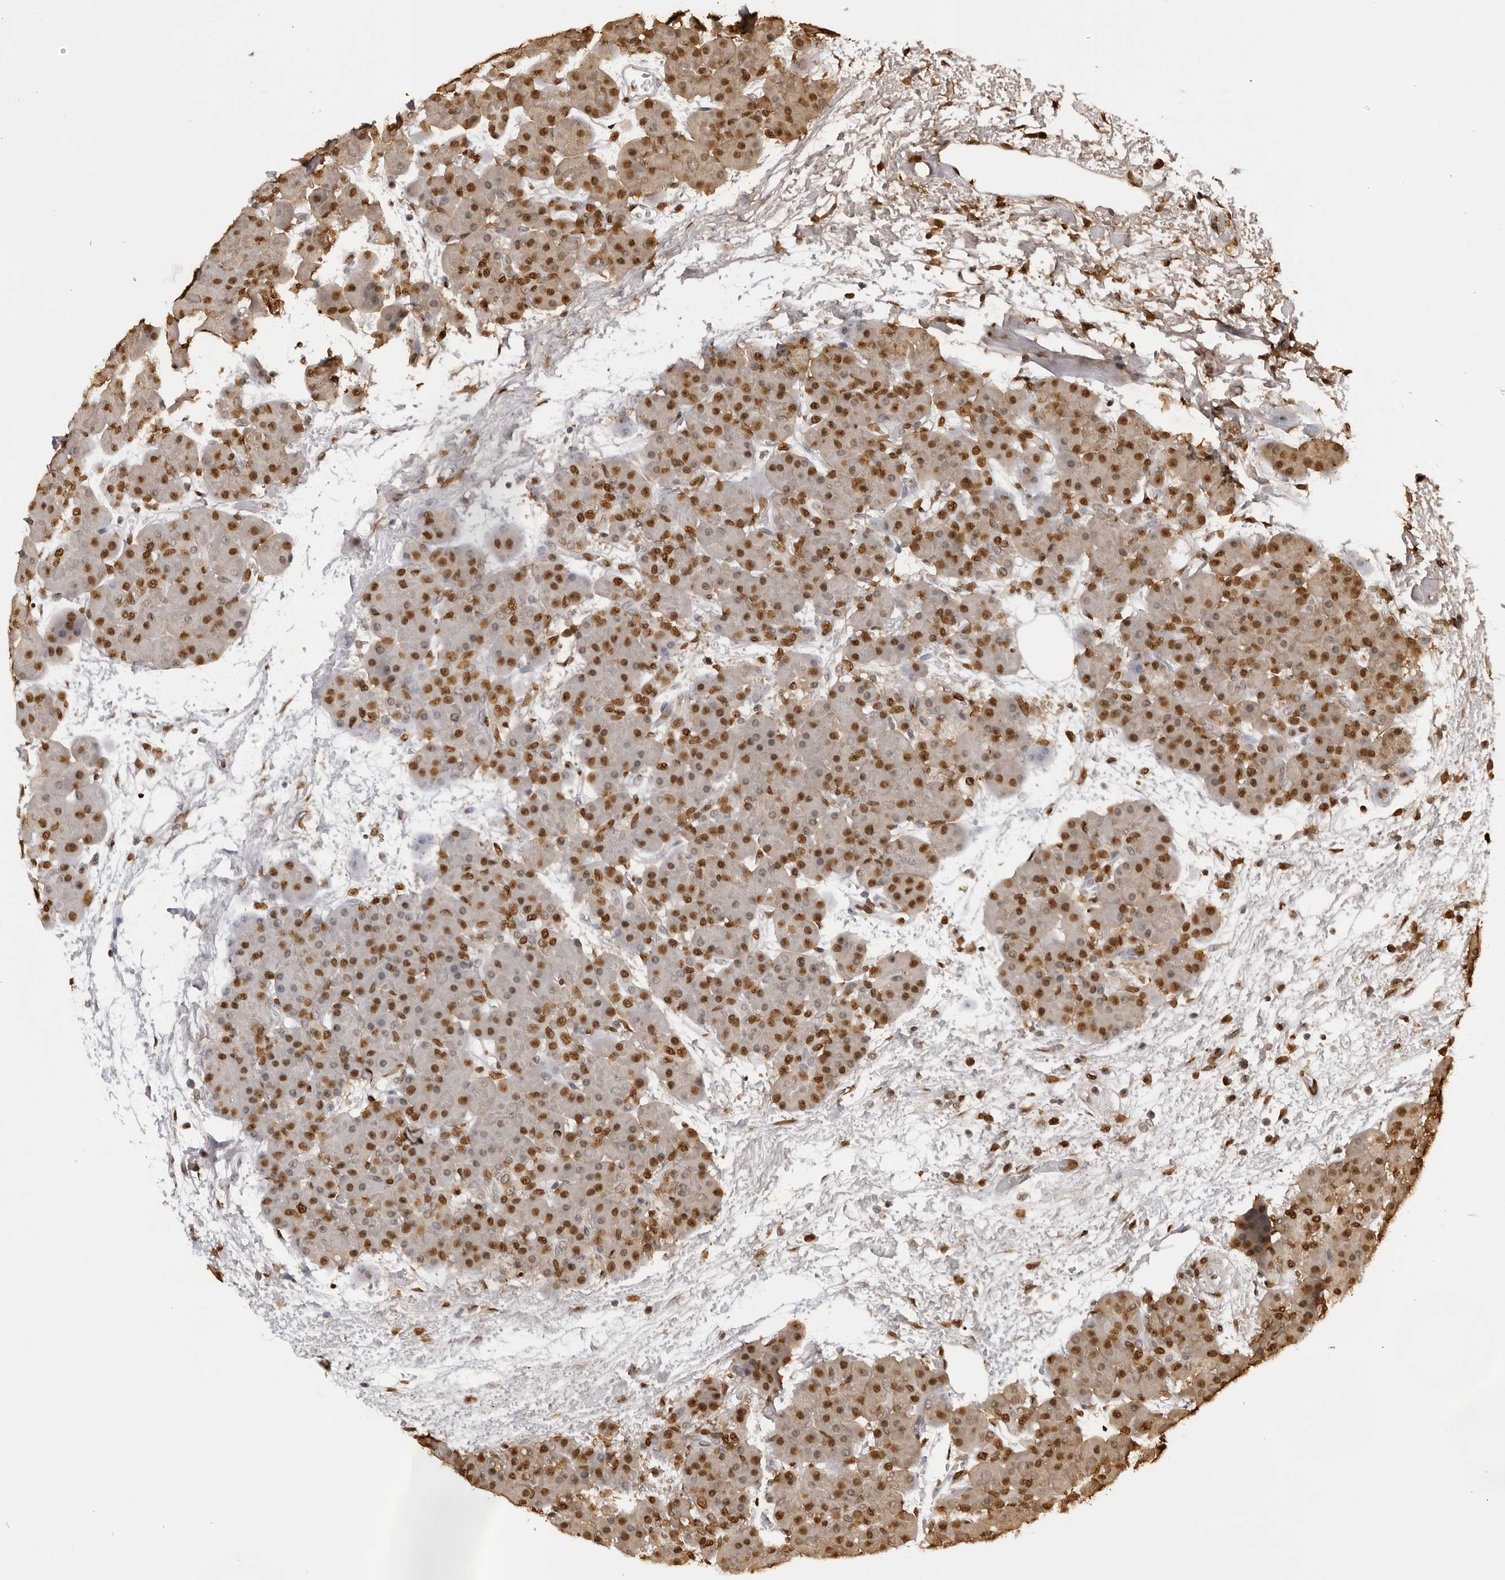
{"staining": {"intensity": "strong", "quantity": ">75%", "location": "nuclear"}, "tissue": "pancreas", "cell_type": "Exocrine glandular cells", "image_type": "normal", "snomed": [{"axis": "morphology", "description": "Normal tissue, NOS"}, {"axis": "topography", "description": "Pancreas"}], "caption": "This micrograph reveals immunohistochemistry staining of normal pancreas, with high strong nuclear positivity in about >75% of exocrine glandular cells.", "gene": "ZFP91", "patient": {"sex": "male", "age": 66}}